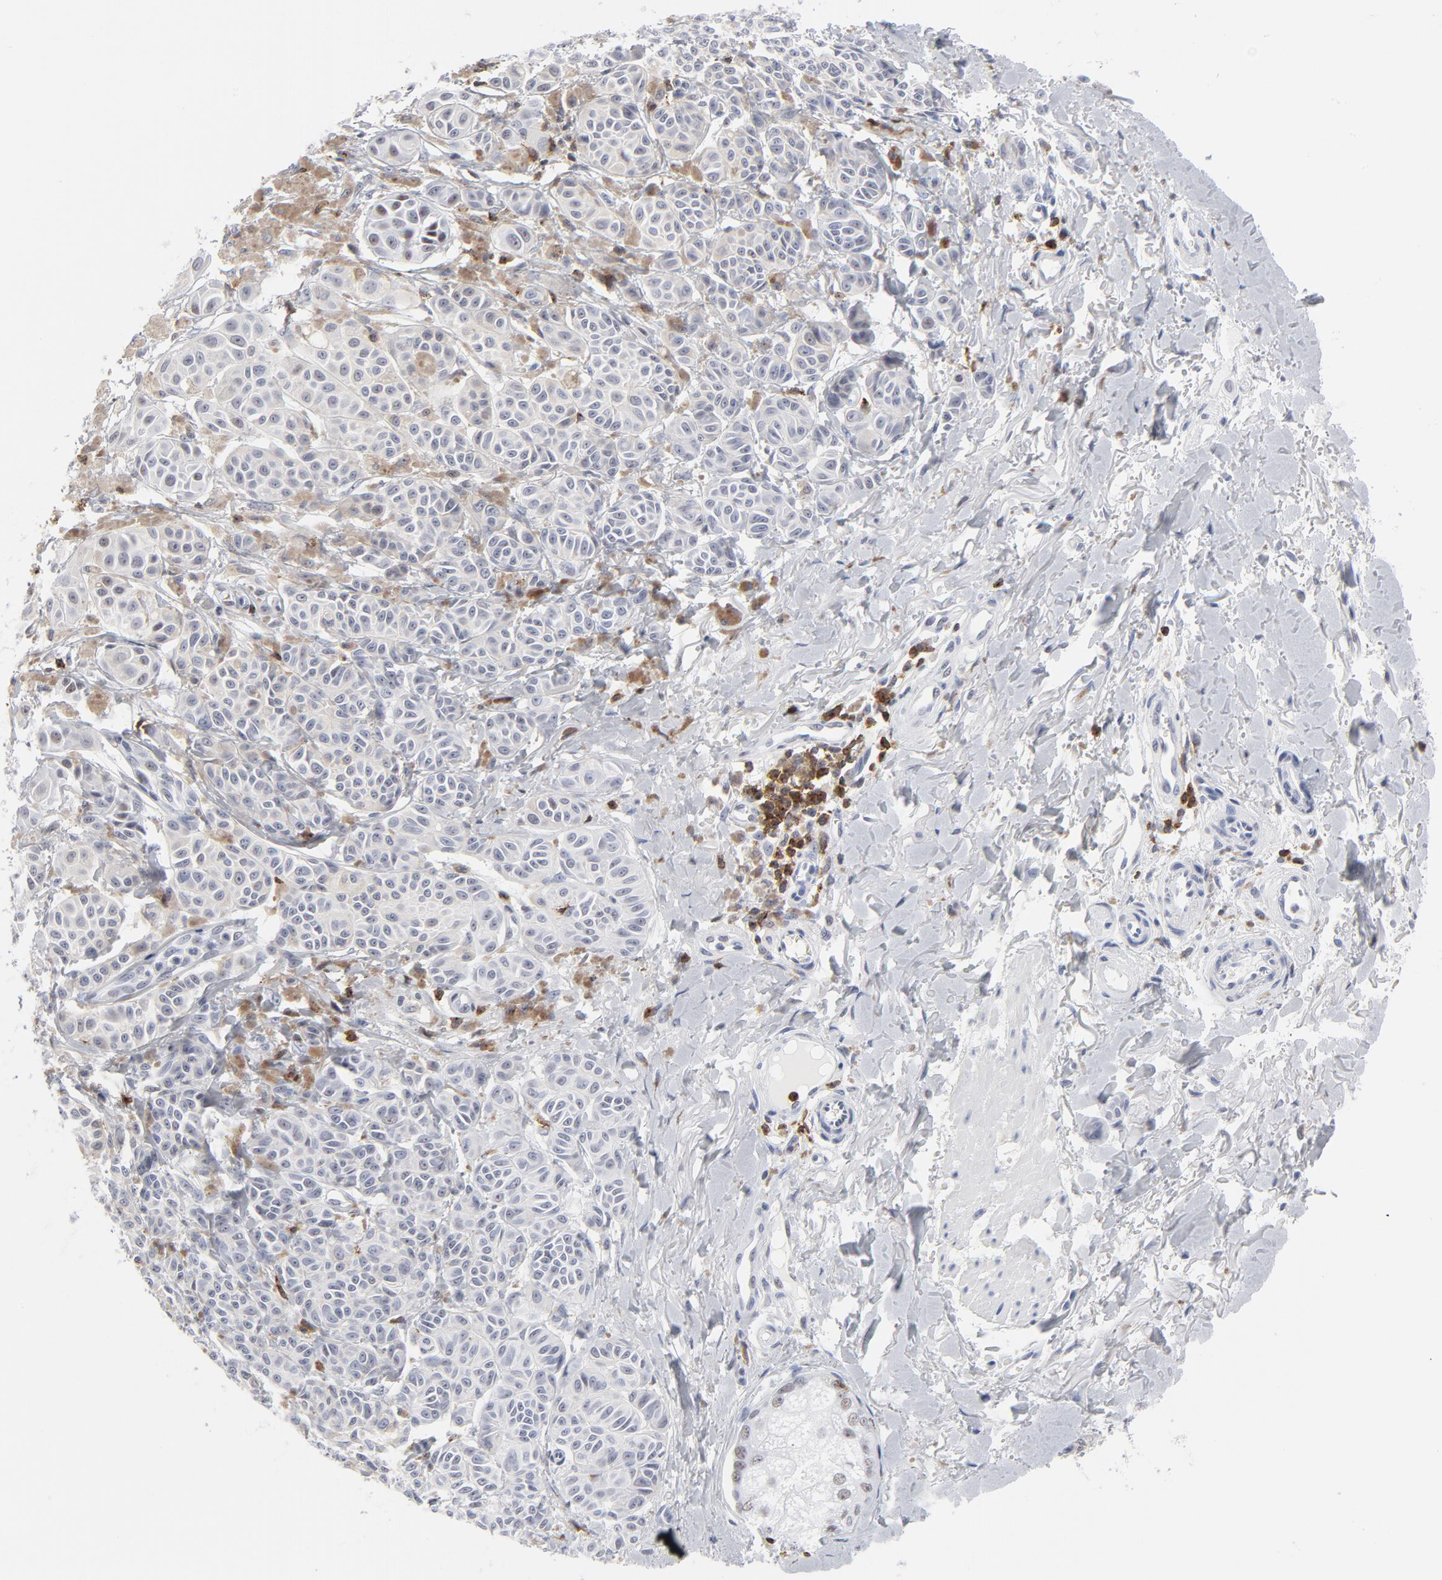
{"staining": {"intensity": "negative", "quantity": "none", "location": "none"}, "tissue": "melanoma", "cell_type": "Tumor cells", "image_type": "cancer", "snomed": [{"axis": "morphology", "description": "Malignant melanoma, NOS"}, {"axis": "topography", "description": "Skin"}], "caption": "A high-resolution photomicrograph shows IHC staining of malignant melanoma, which demonstrates no significant positivity in tumor cells.", "gene": "CD2", "patient": {"sex": "male", "age": 76}}